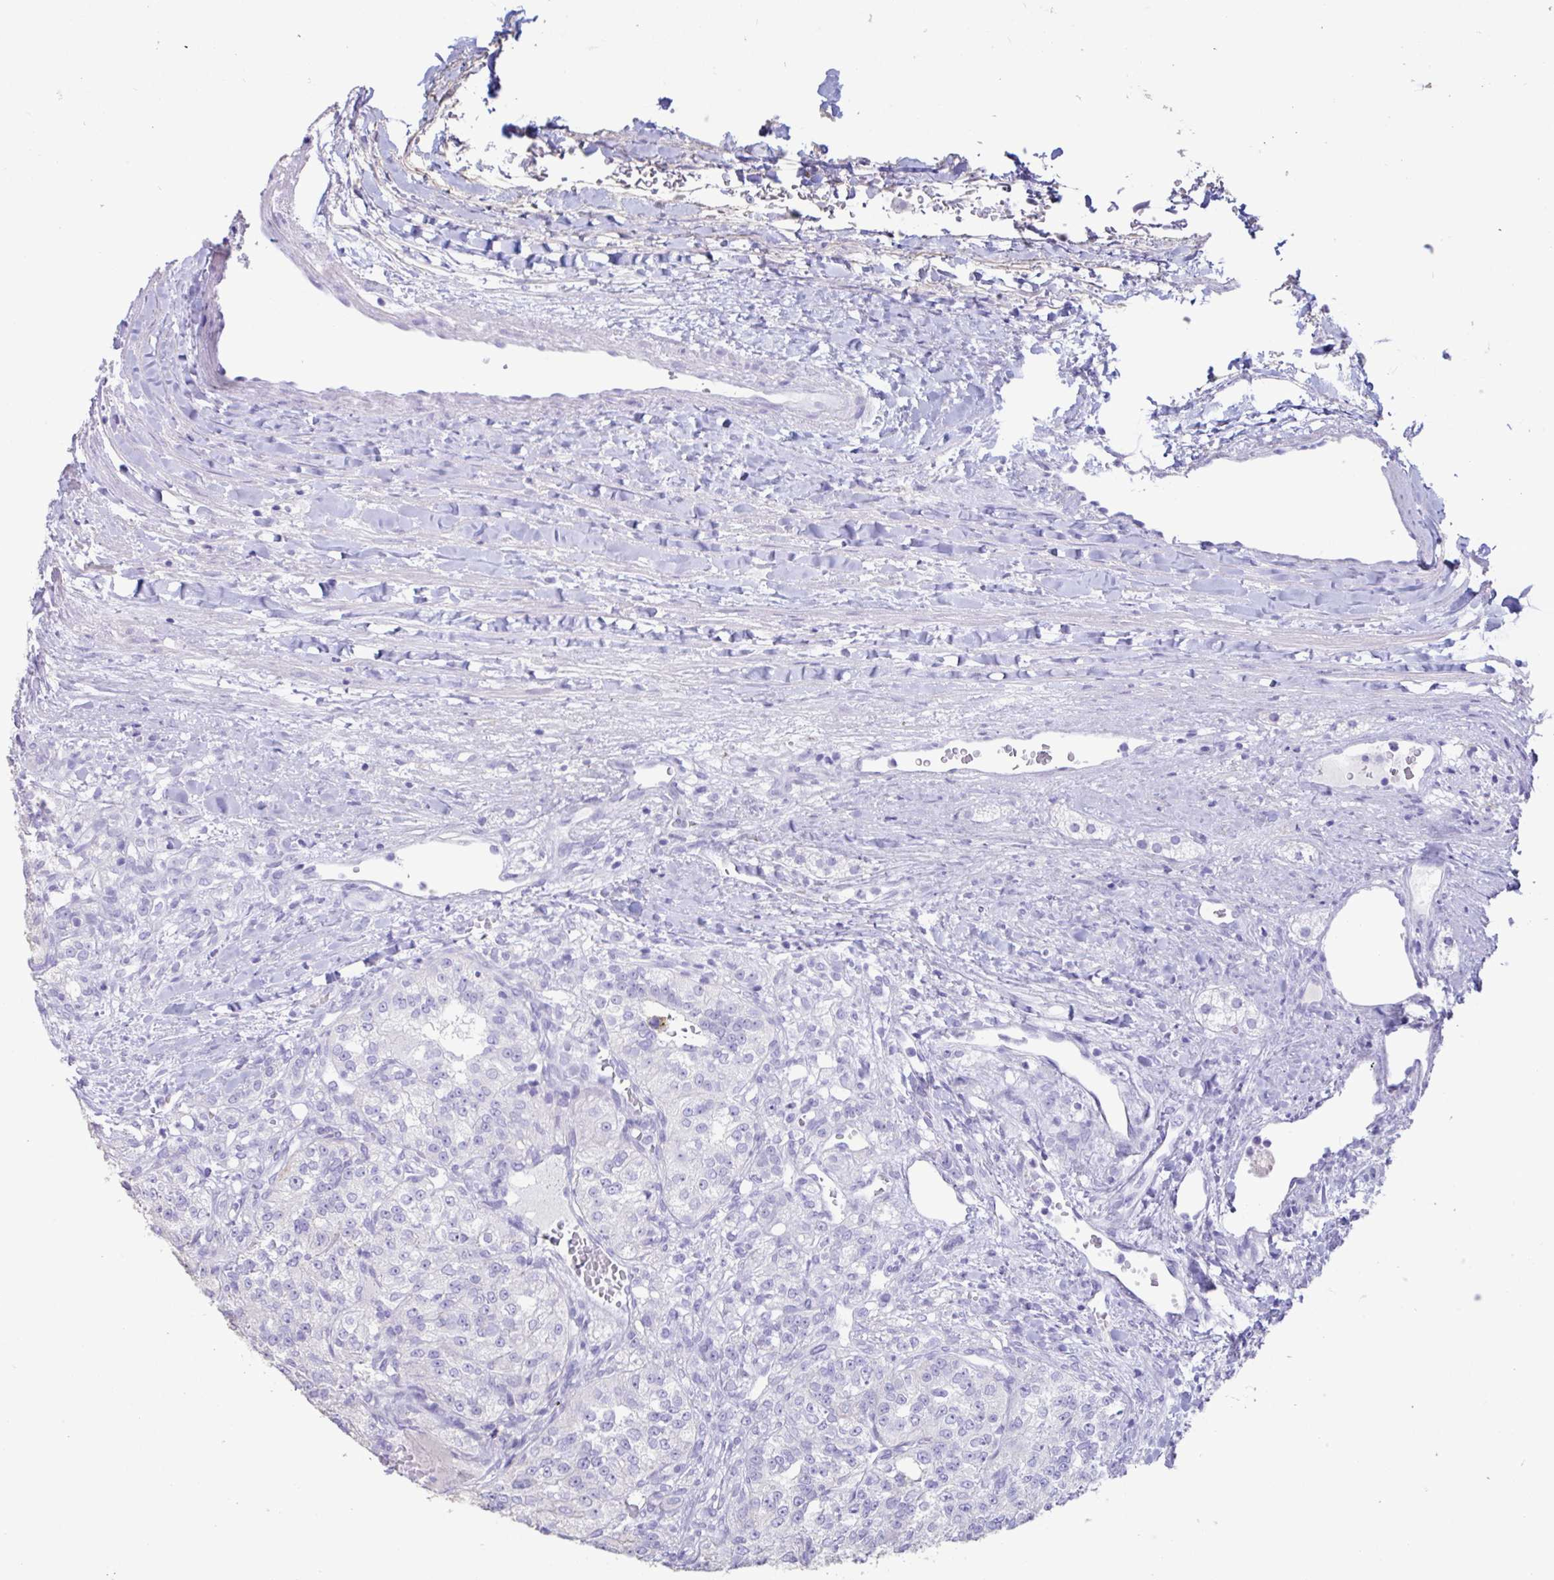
{"staining": {"intensity": "negative", "quantity": "none", "location": "none"}, "tissue": "renal cancer", "cell_type": "Tumor cells", "image_type": "cancer", "snomed": [{"axis": "morphology", "description": "Adenocarcinoma, NOS"}, {"axis": "topography", "description": "Kidney"}], "caption": "This is a histopathology image of immunohistochemistry (IHC) staining of renal cancer, which shows no positivity in tumor cells.", "gene": "TNNC1", "patient": {"sex": "female", "age": 63}}